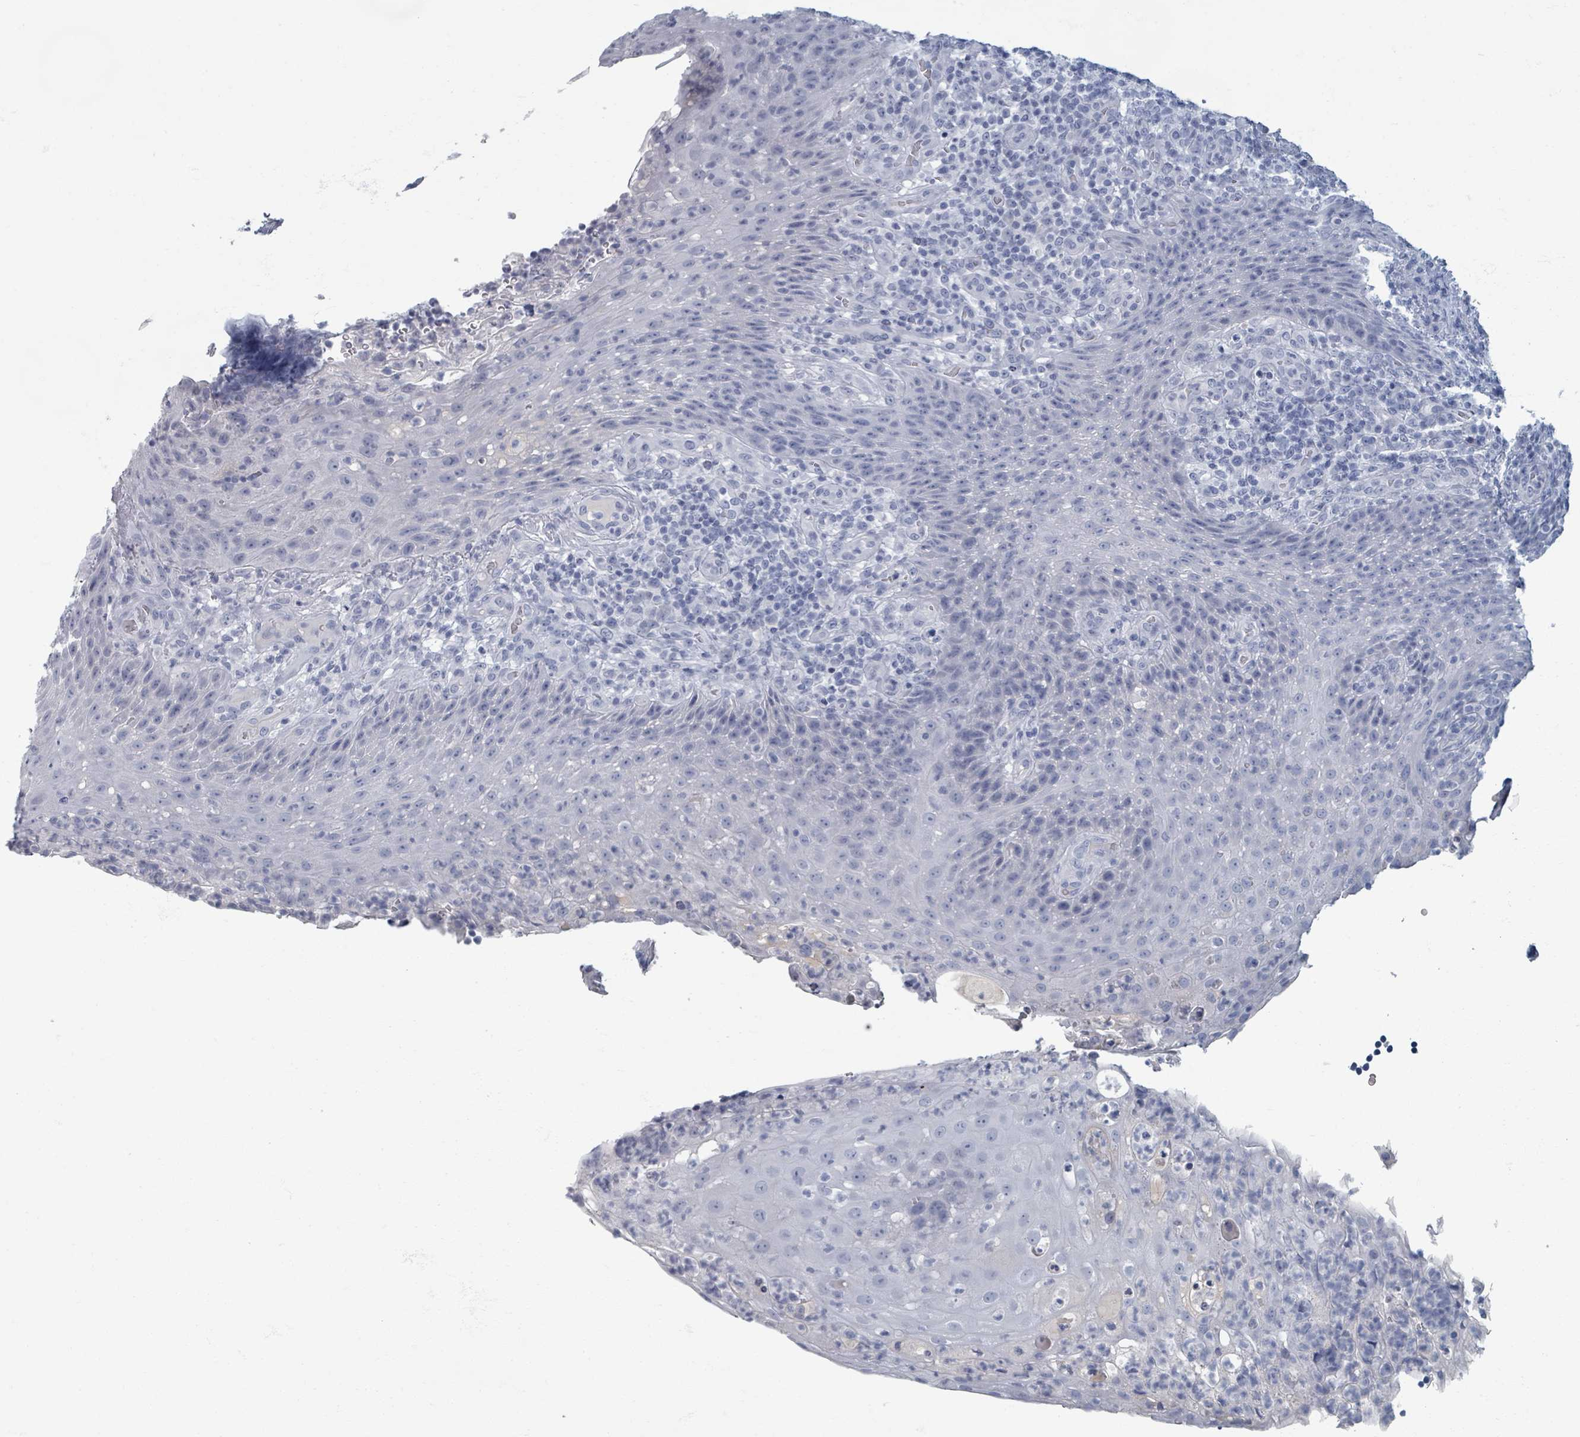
{"staining": {"intensity": "negative", "quantity": "none", "location": "none"}, "tissue": "tonsil", "cell_type": "Germinal center cells", "image_type": "normal", "snomed": [{"axis": "morphology", "description": "Normal tissue, NOS"}, {"axis": "topography", "description": "Tonsil"}], "caption": "Germinal center cells show no significant positivity in benign tonsil. The staining was performed using DAB (3,3'-diaminobenzidine) to visualize the protein expression in brown, while the nuclei were stained in blue with hematoxylin (Magnification: 20x).", "gene": "TAS2R1", "patient": {"sex": "male", "age": 17}}